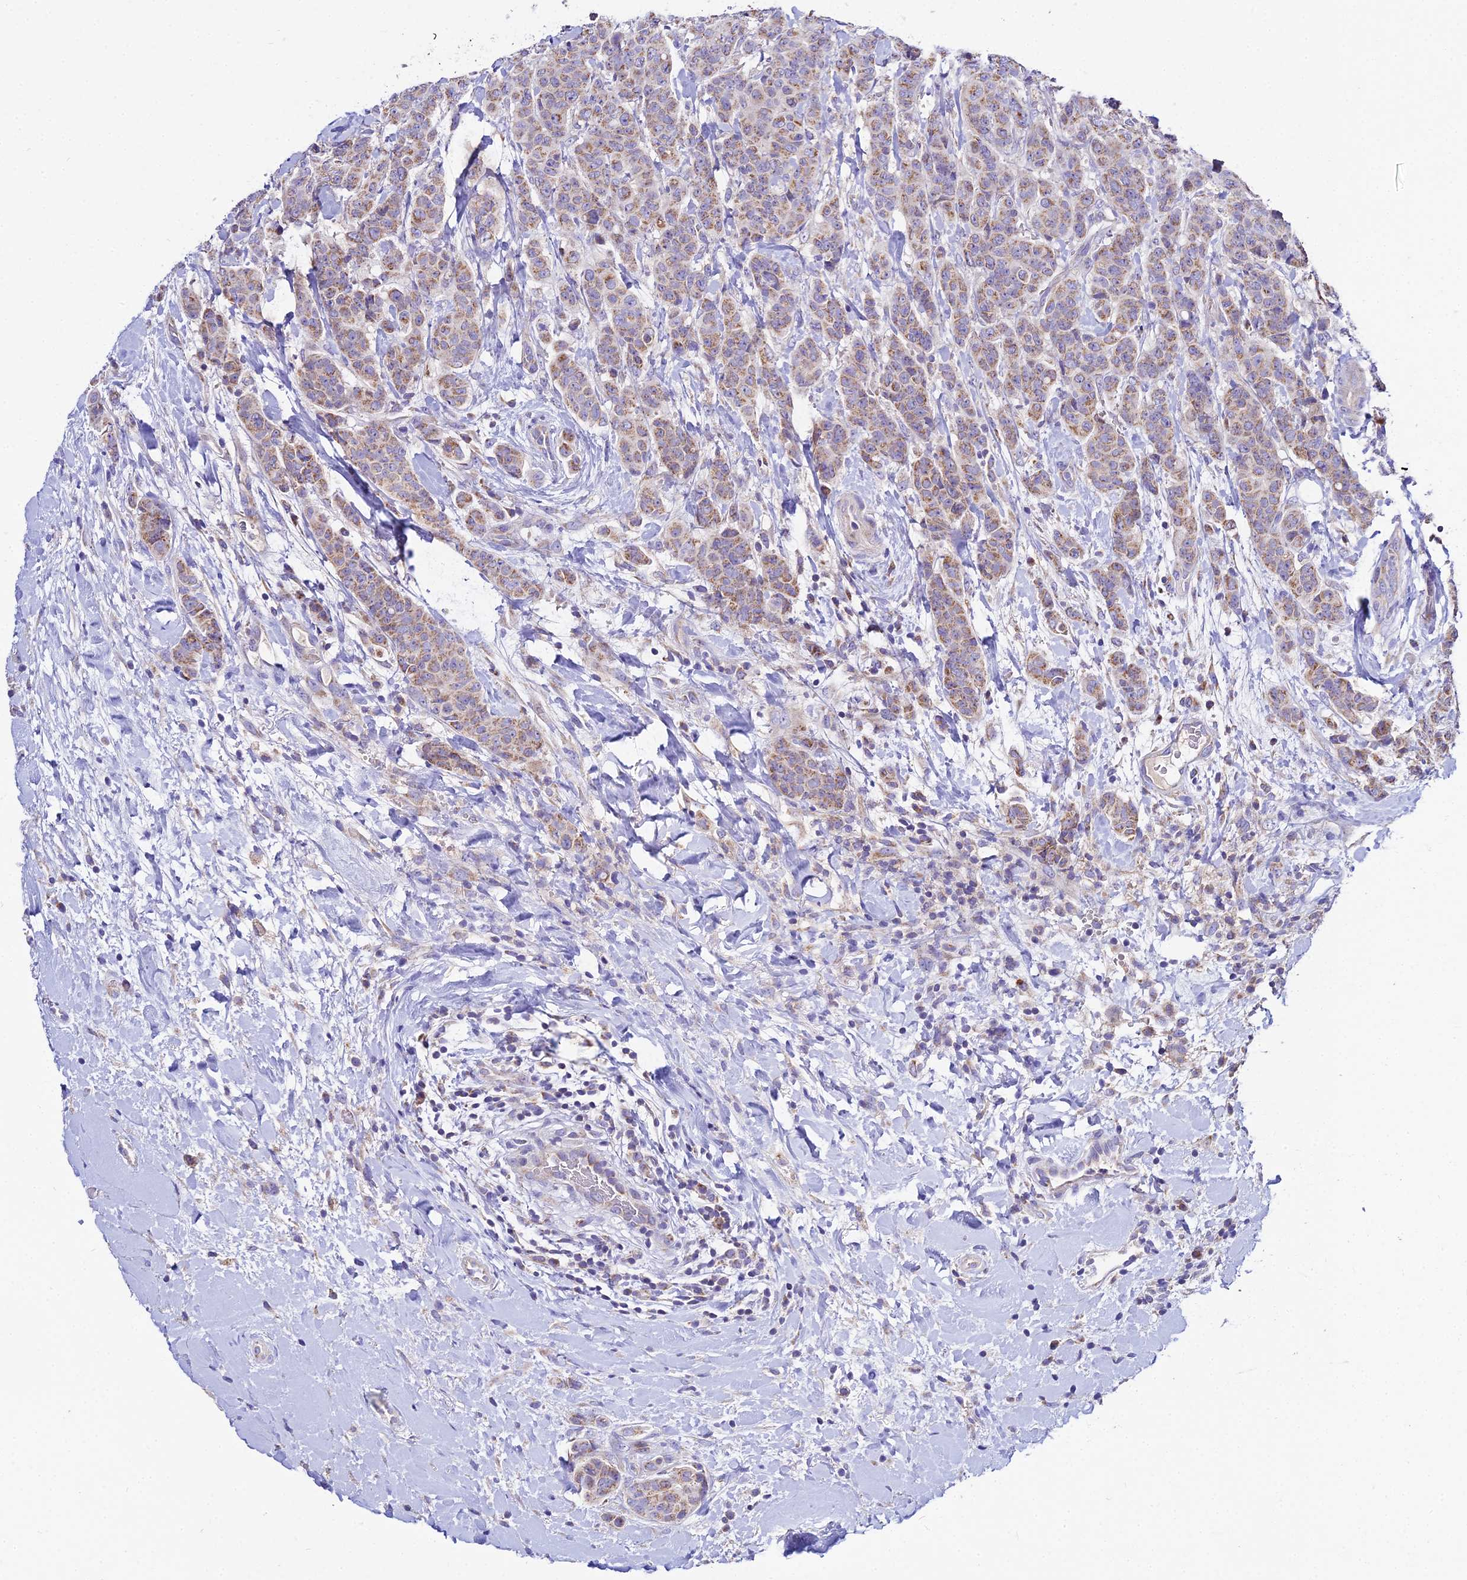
{"staining": {"intensity": "moderate", "quantity": ">75%", "location": "cytoplasmic/membranous"}, "tissue": "breast cancer", "cell_type": "Tumor cells", "image_type": "cancer", "snomed": [{"axis": "morphology", "description": "Duct carcinoma"}, {"axis": "topography", "description": "Breast"}], "caption": "There is medium levels of moderate cytoplasmic/membranous positivity in tumor cells of breast cancer, as demonstrated by immunohistochemical staining (brown color).", "gene": "TYW5", "patient": {"sex": "female", "age": 40}}